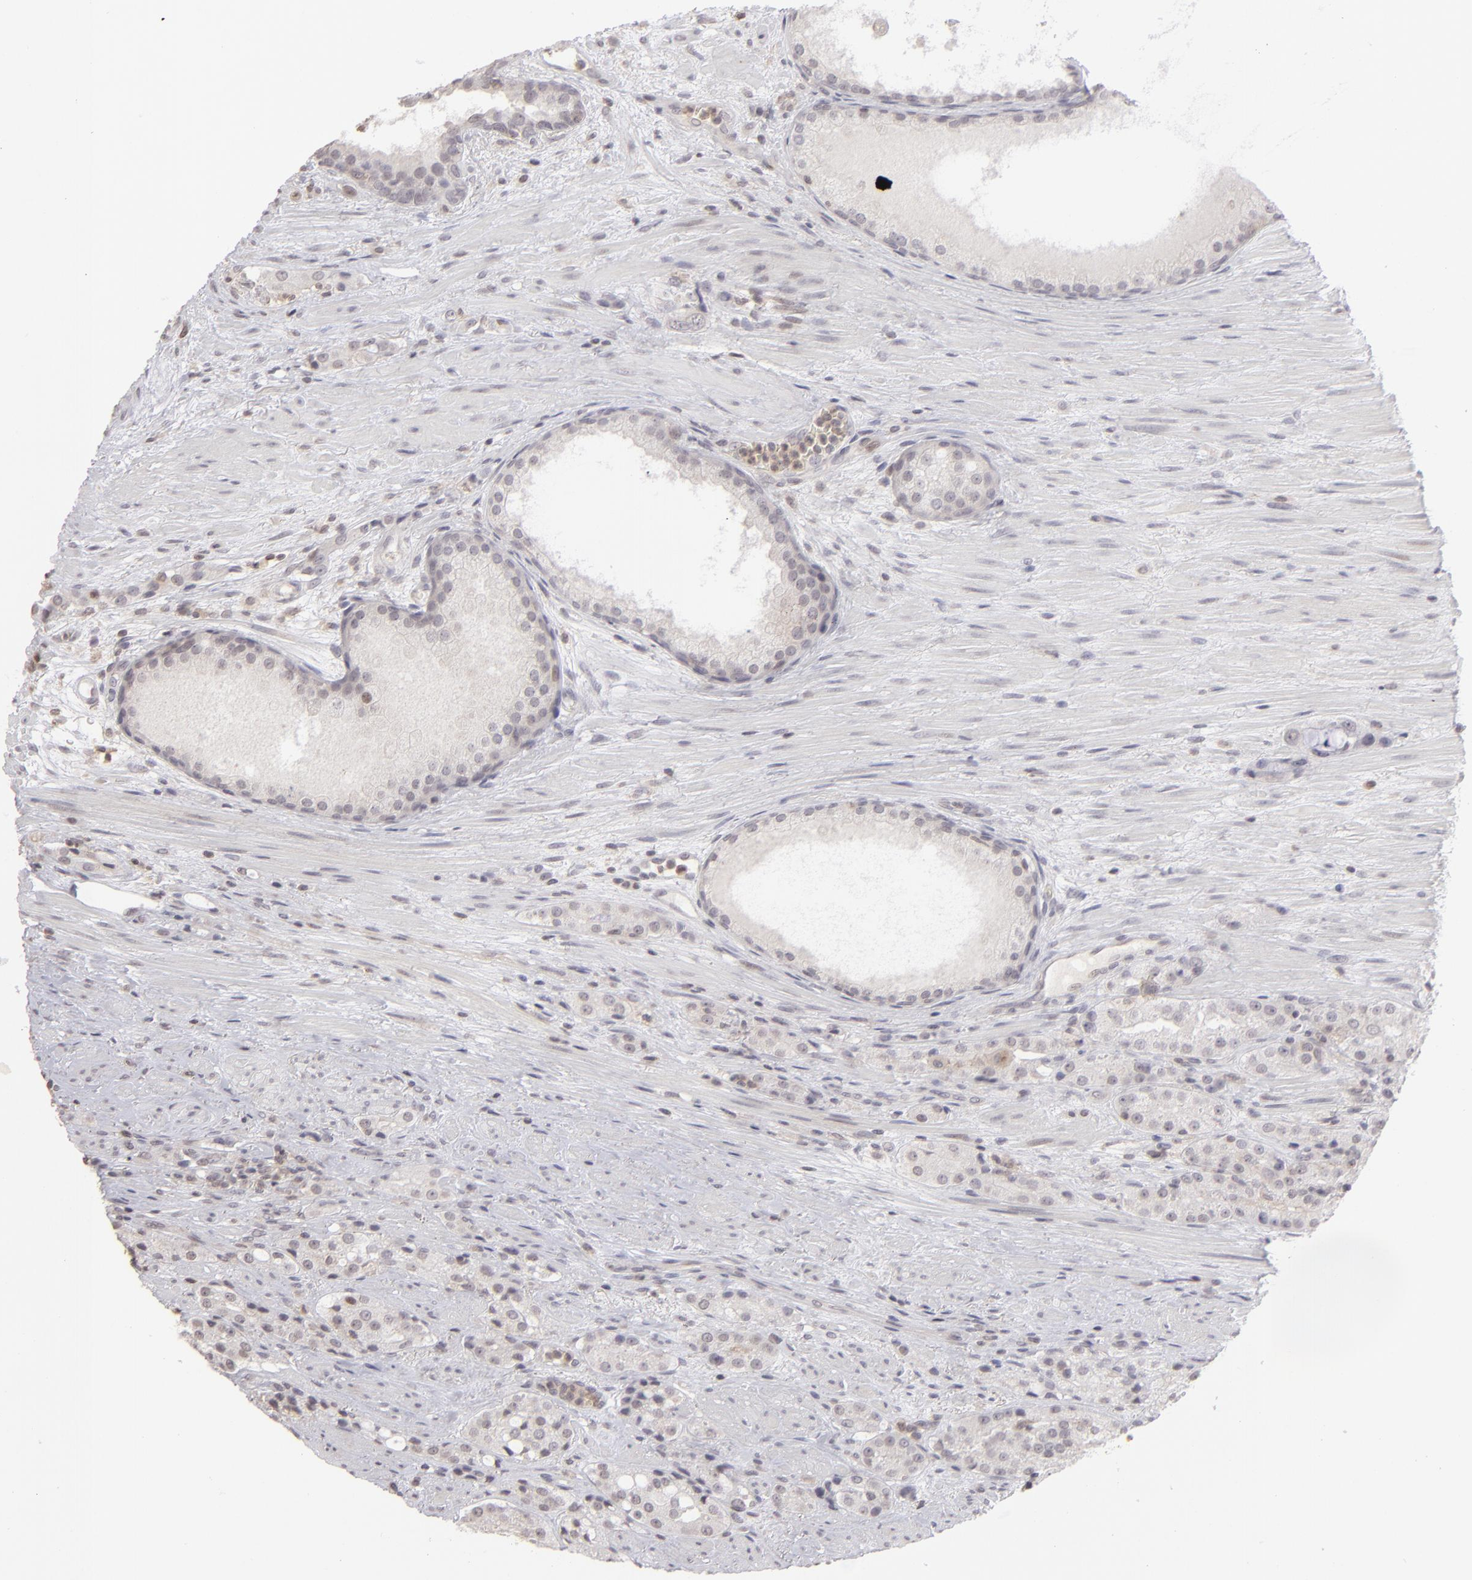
{"staining": {"intensity": "negative", "quantity": "none", "location": "none"}, "tissue": "prostate cancer", "cell_type": "Tumor cells", "image_type": "cancer", "snomed": [{"axis": "morphology", "description": "Adenocarcinoma, High grade"}, {"axis": "topography", "description": "Prostate"}], "caption": "Immunohistochemistry of human adenocarcinoma (high-grade) (prostate) displays no positivity in tumor cells.", "gene": "CLDN2", "patient": {"sex": "male", "age": 72}}